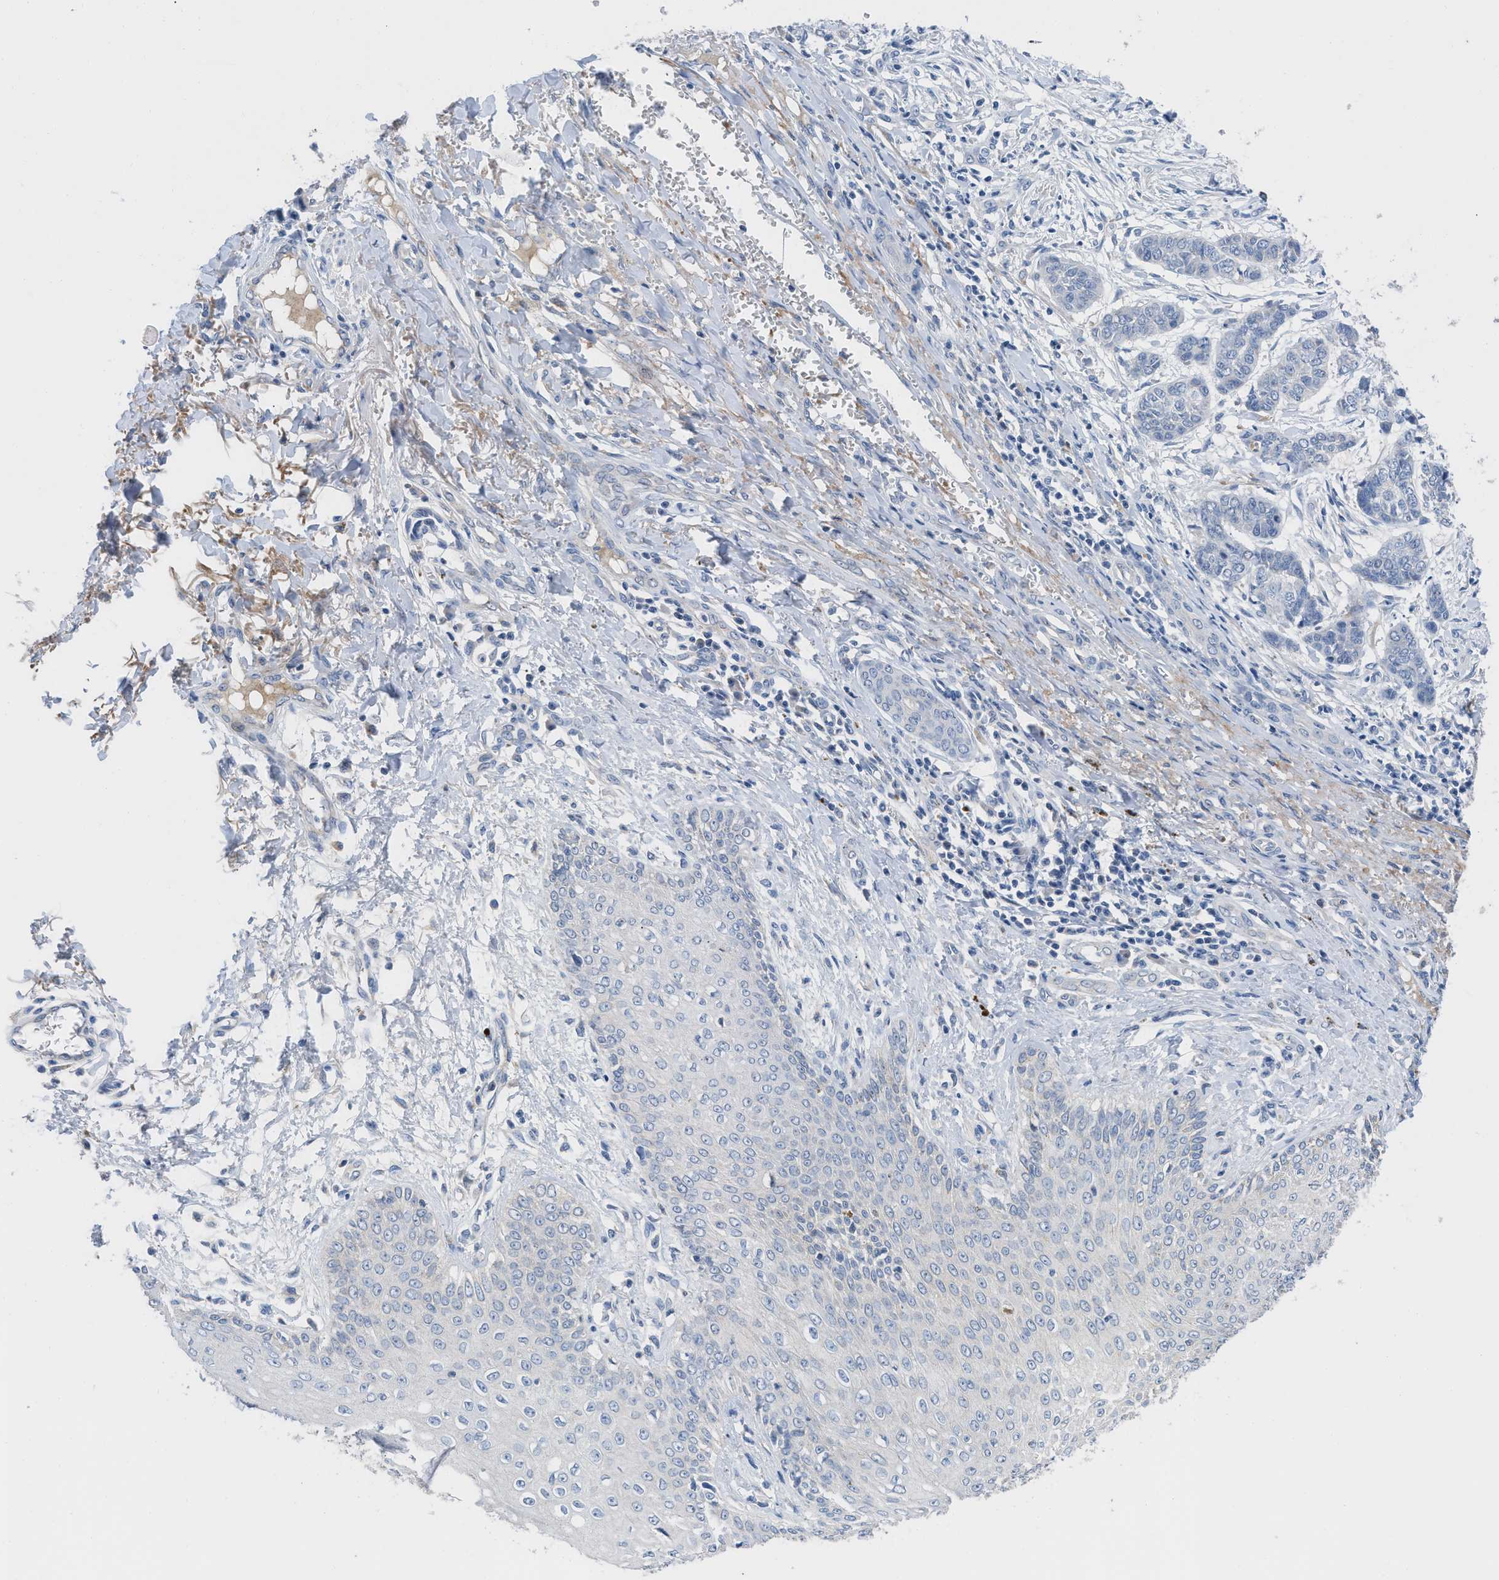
{"staining": {"intensity": "negative", "quantity": "none", "location": "none"}, "tissue": "skin cancer", "cell_type": "Tumor cells", "image_type": "cancer", "snomed": [{"axis": "morphology", "description": "Basal cell carcinoma"}, {"axis": "topography", "description": "Skin"}], "caption": "Immunohistochemistry photomicrograph of basal cell carcinoma (skin) stained for a protein (brown), which displays no positivity in tumor cells. (Immunohistochemistry (ihc), brightfield microscopy, high magnification).", "gene": "HPX", "patient": {"sex": "female", "age": 64}}